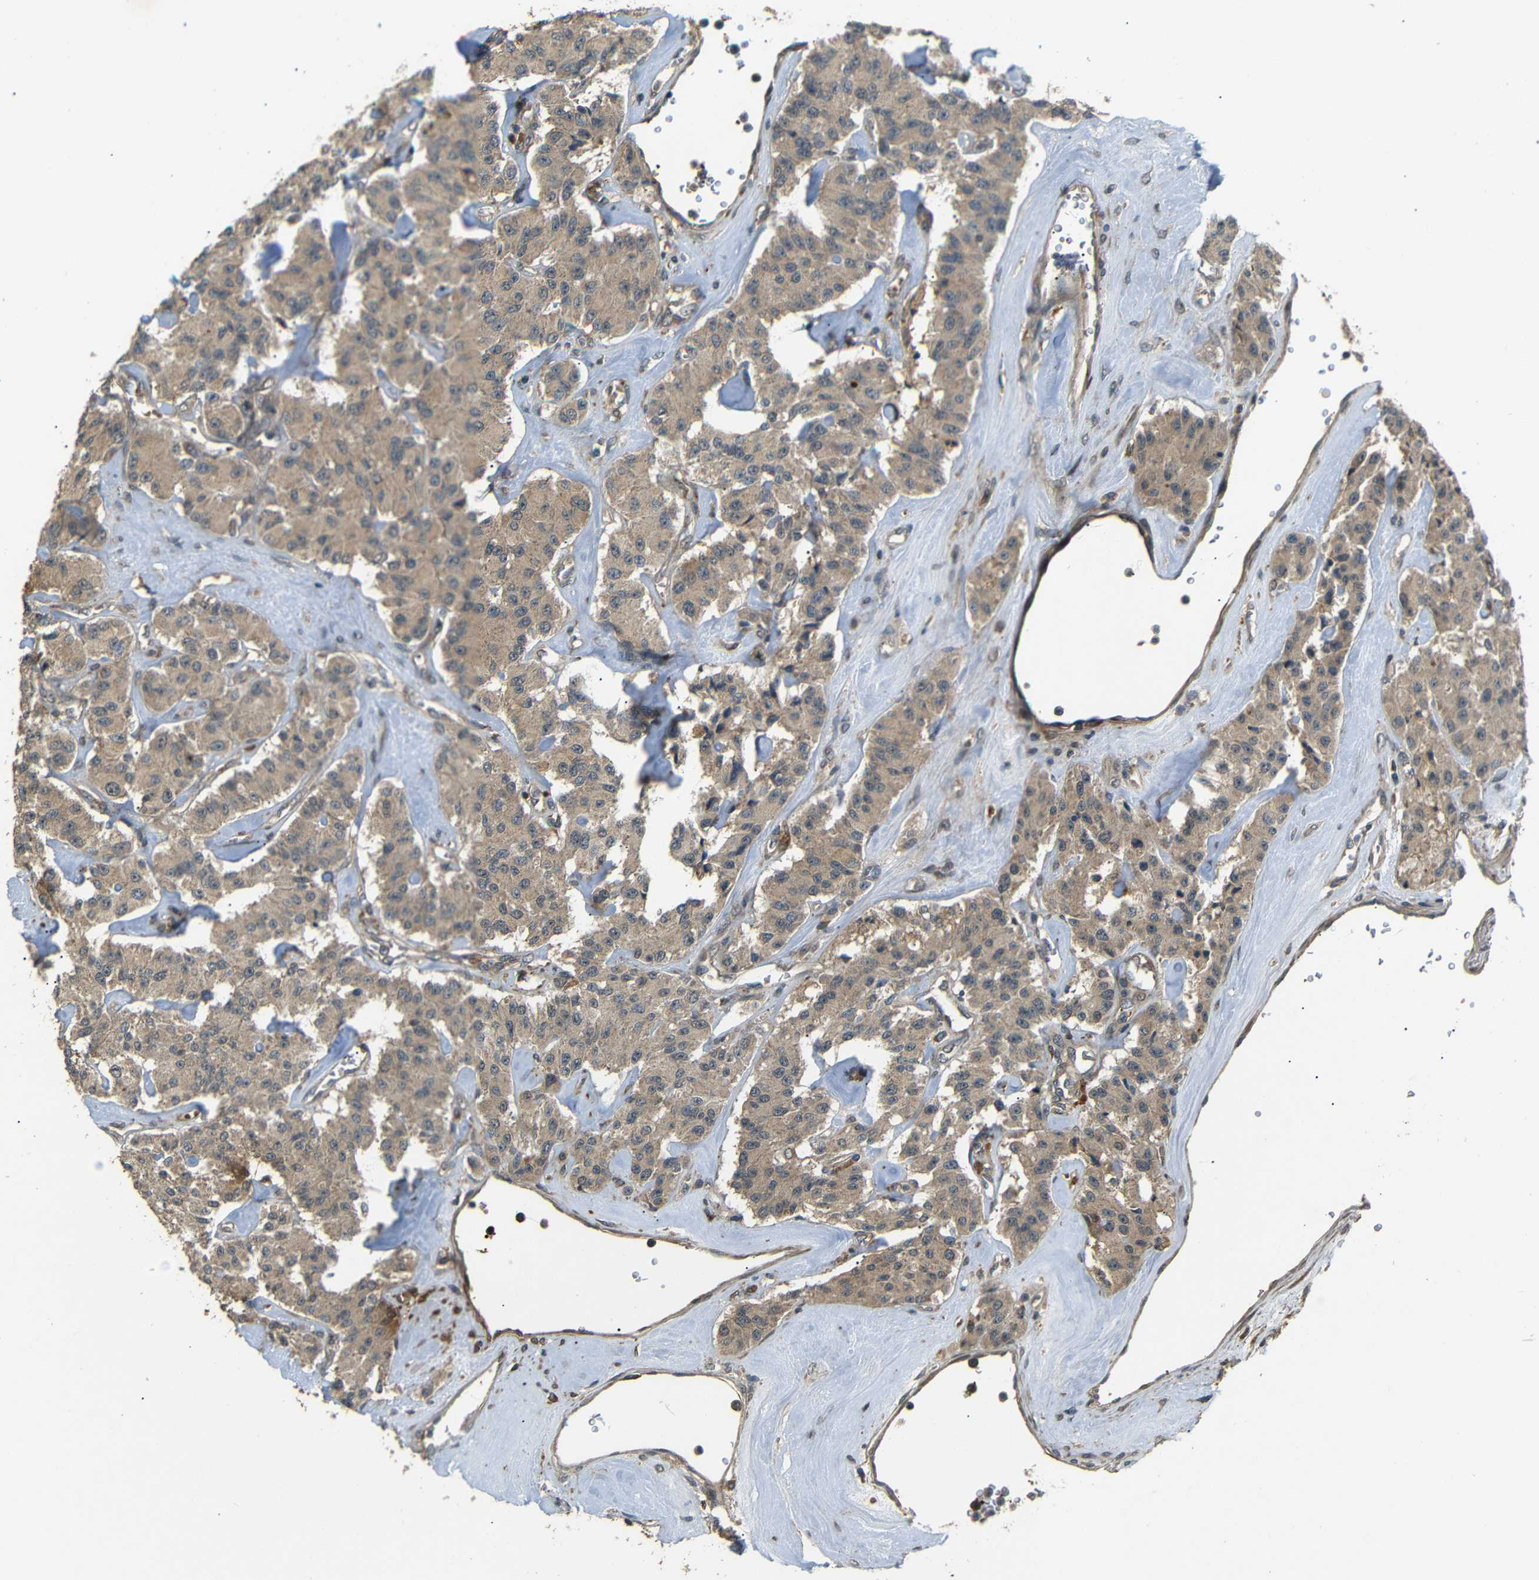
{"staining": {"intensity": "moderate", "quantity": ">75%", "location": "cytoplasmic/membranous"}, "tissue": "carcinoid", "cell_type": "Tumor cells", "image_type": "cancer", "snomed": [{"axis": "morphology", "description": "Carcinoid, malignant, NOS"}, {"axis": "topography", "description": "Pancreas"}], "caption": "High-magnification brightfield microscopy of carcinoid stained with DAB (brown) and counterstained with hematoxylin (blue). tumor cells exhibit moderate cytoplasmic/membranous staining is present in about>75% of cells.", "gene": "EPHB2", "patient": {"sex": "male", "age": 41}}